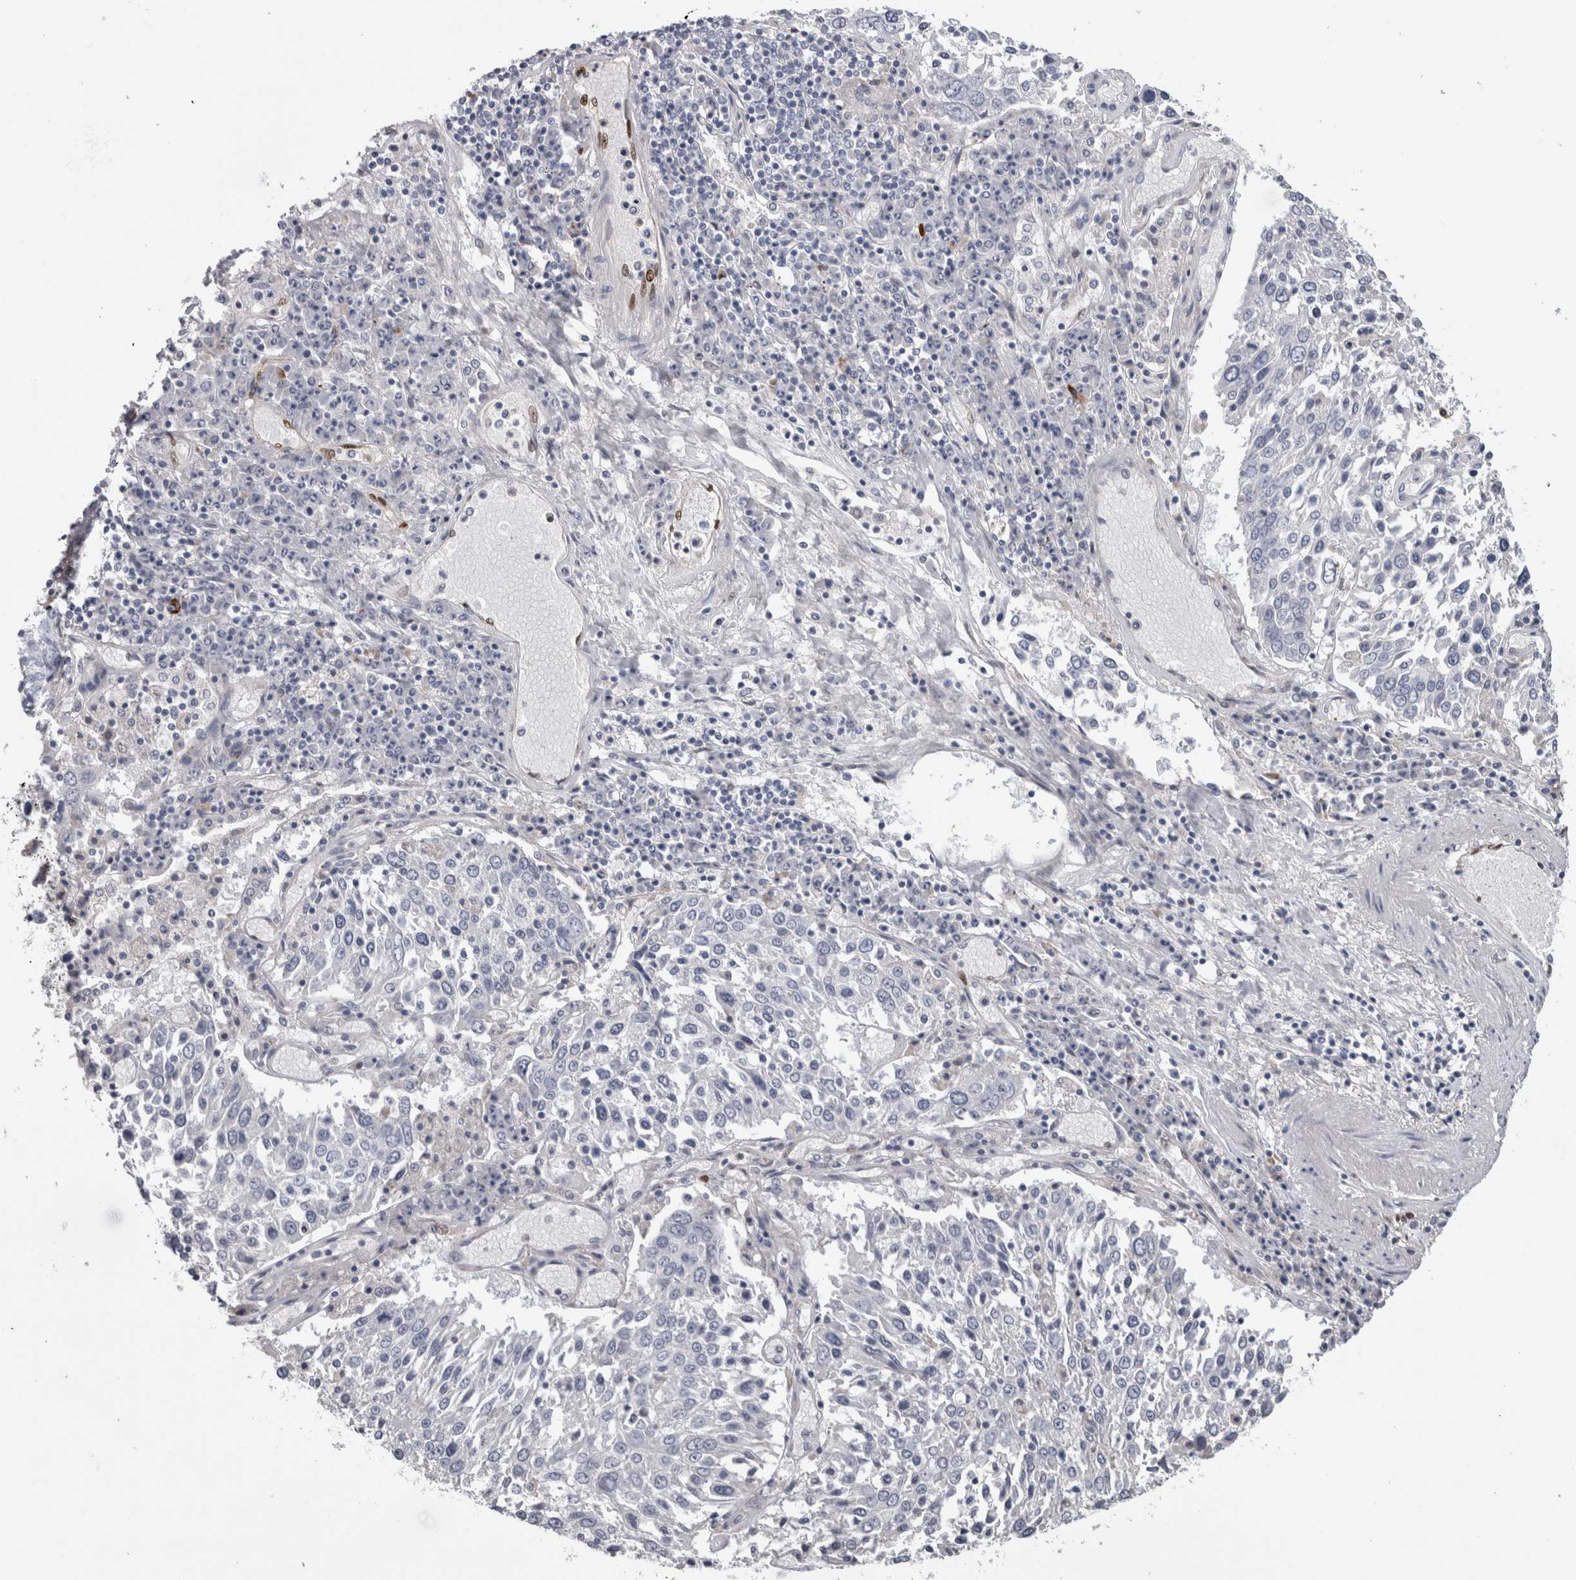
{"staining": {"intensity": "negative", "quantity": "none", "location": "none"}, "tissue": "lung cancer", "cell_type": "Tumor cells", "image_type": "cancer", "snomed": [{"axis": "morphology", "description": "Squamous cell carcinoma, NOS"}, {"axis": "topography", "description": "Lung"}], "caption": "Photomicrograph shows no significant protein positivity in tumor cells of lung cancer (squamous cell carcinoma).", "gene": "IL33", "patient": {"sex": "male", "age": 65}}